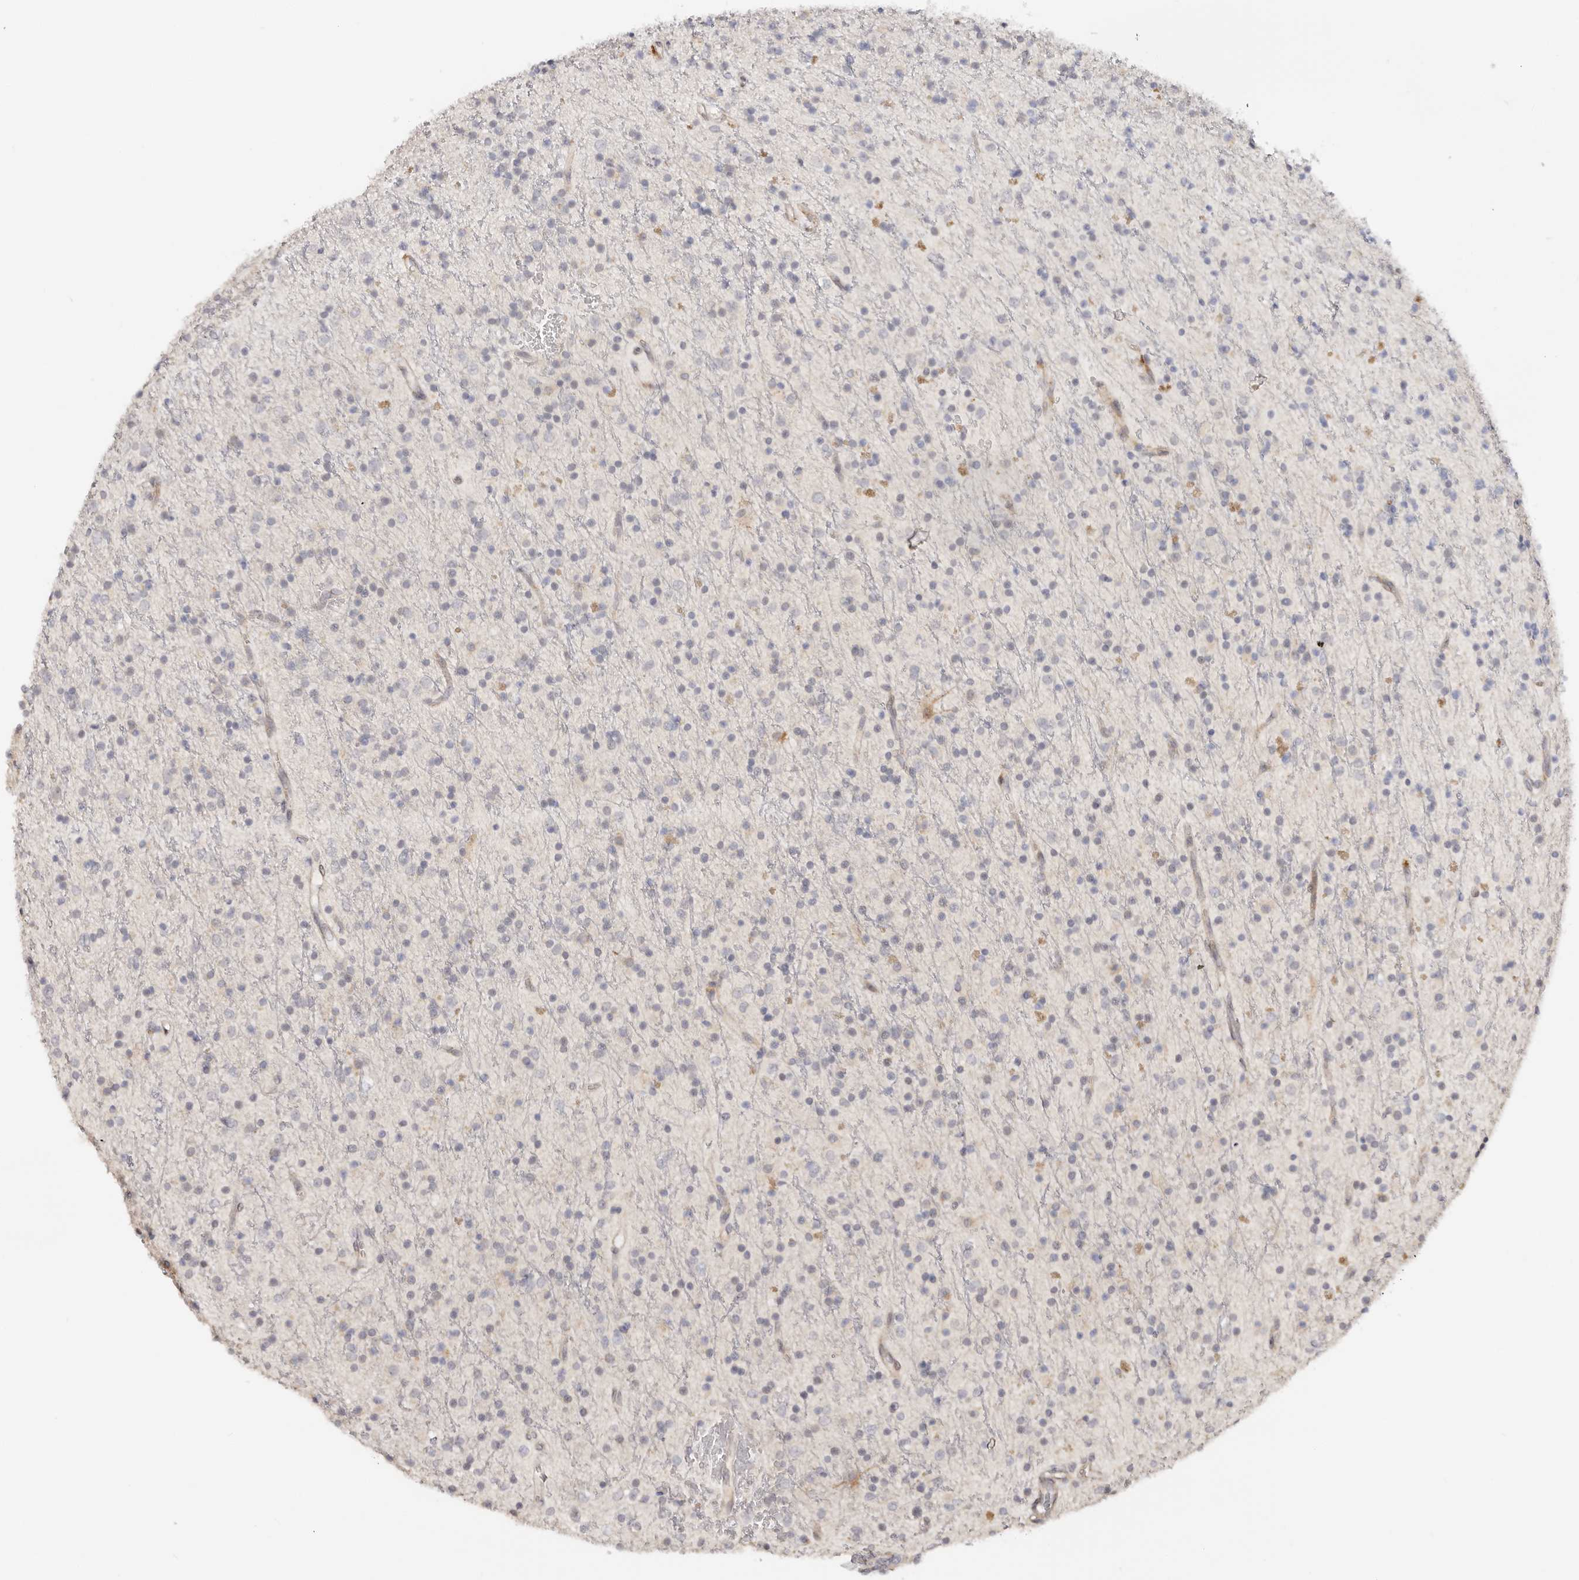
{"staining": {"intensity": "negative", "quantity": "none", "location": "none"}, "tissue": "glioma", "cell_type": "Tumor cells", "image_type": "cancer", "snomed": [{"axis": "morphology", "description": "Glioma, malignant, High grade"}, {"axis": "topography", "description": "Brain"}], "caption": "The immunohistochemistry histopathology image has no significant staining in tumor cells of malignant high-grade glioma tissue.", "gene": "BCL2L15", "patient": {"sex": "male", "age": 34}}